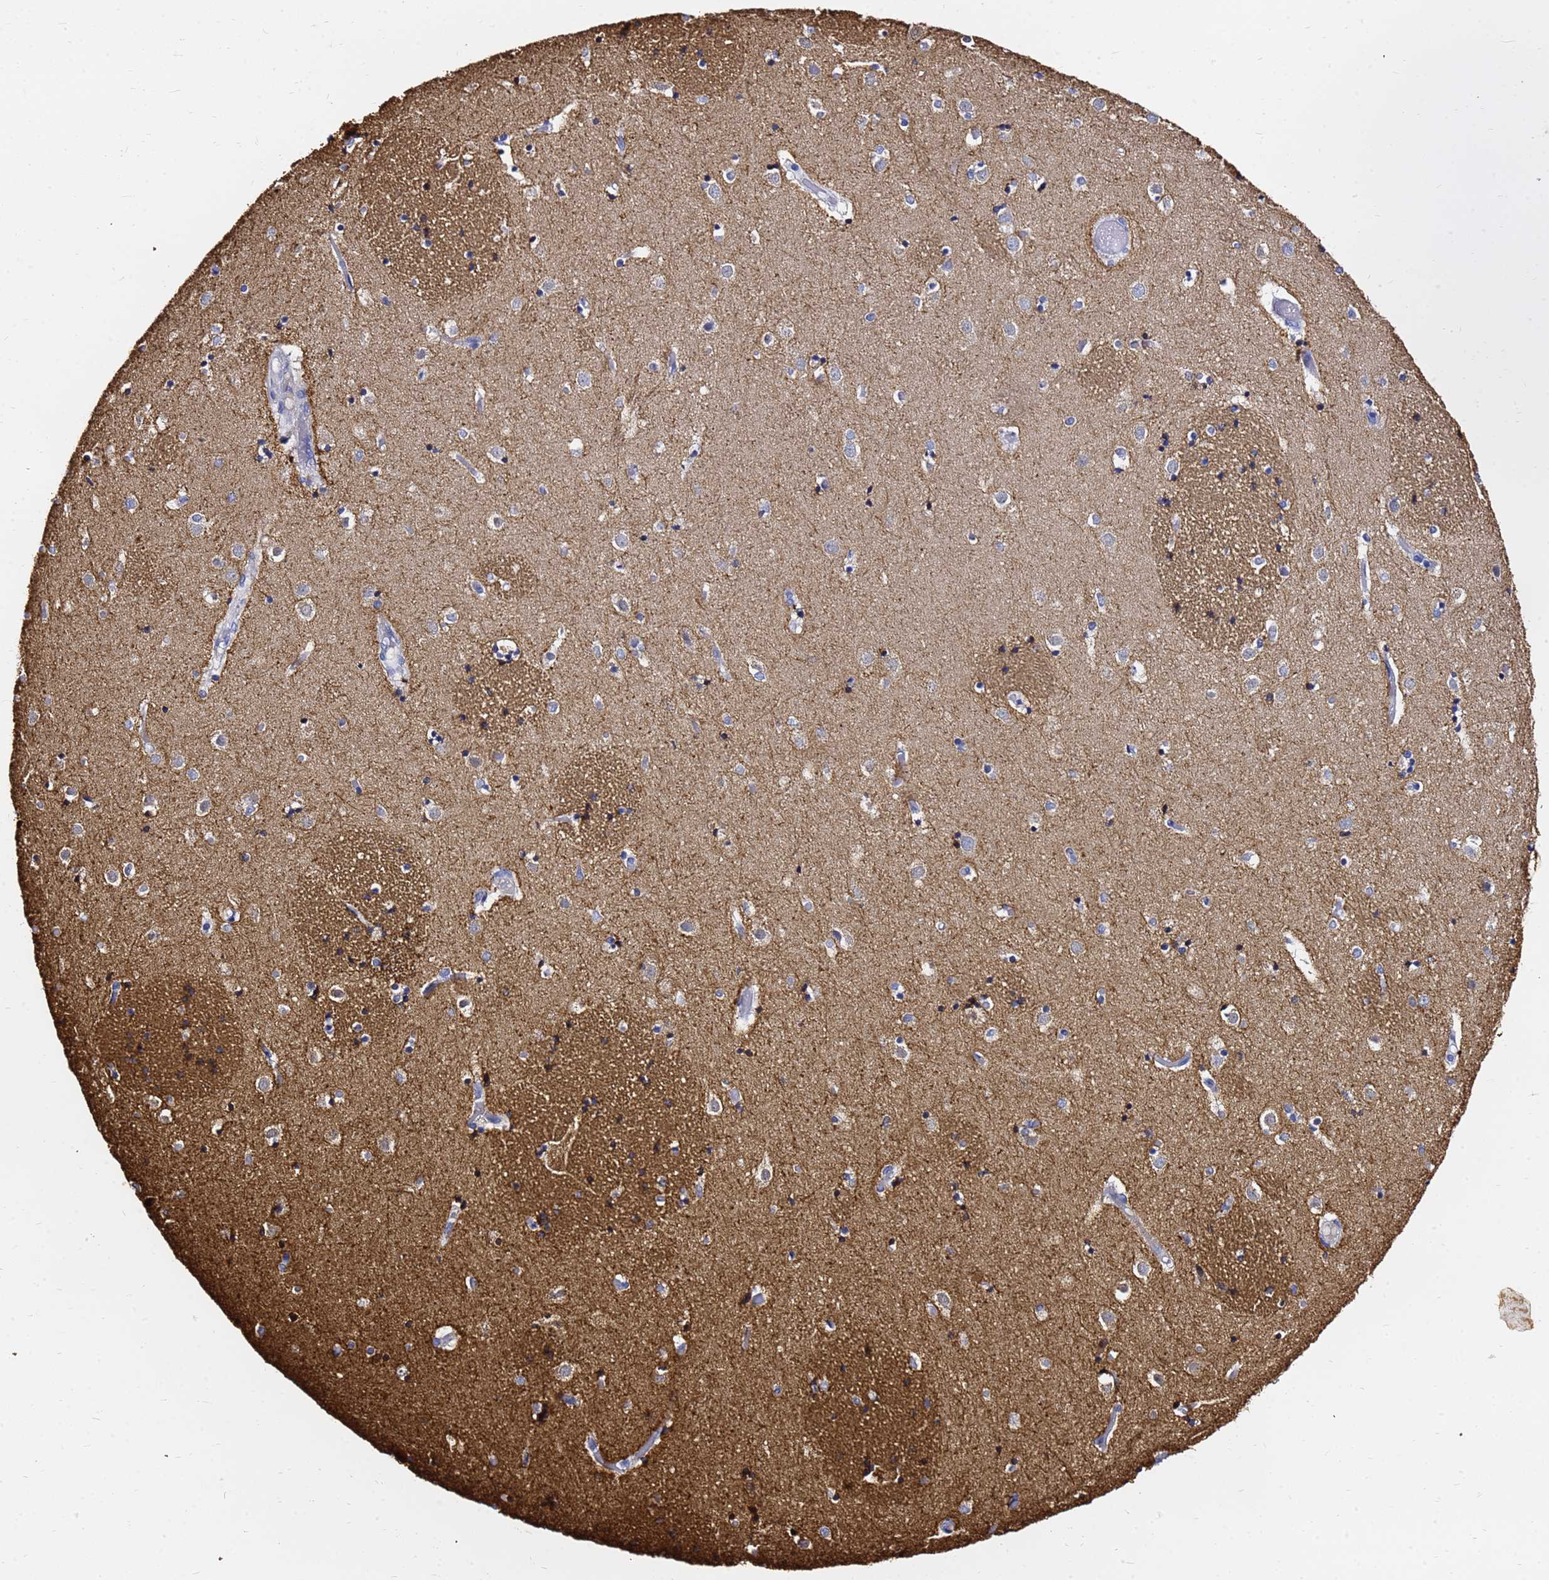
{"staining": {"intensity": "weak", "quantity": "25%-75%", "location": "cytoplasmic/membranous"}, "tissue": "caudate", "cell_type": "Glial cells", "image_type": "normal", "snomed": [{"axis": "morphology", "description": "Normal tissue, NOS"}, {"axis": "topography", "description": "Lateral ventricle wall"}], "caption": "Immunohistochemistry (IHC) of unremarkable human caudate demonstrates low levels of weak cytoplasmic/membranous expression in about 25%-75% of glial cells. Nuclei are stained in blue.", "gene": "TUBA8", "patient": {"sex": "female", "age": 52}}